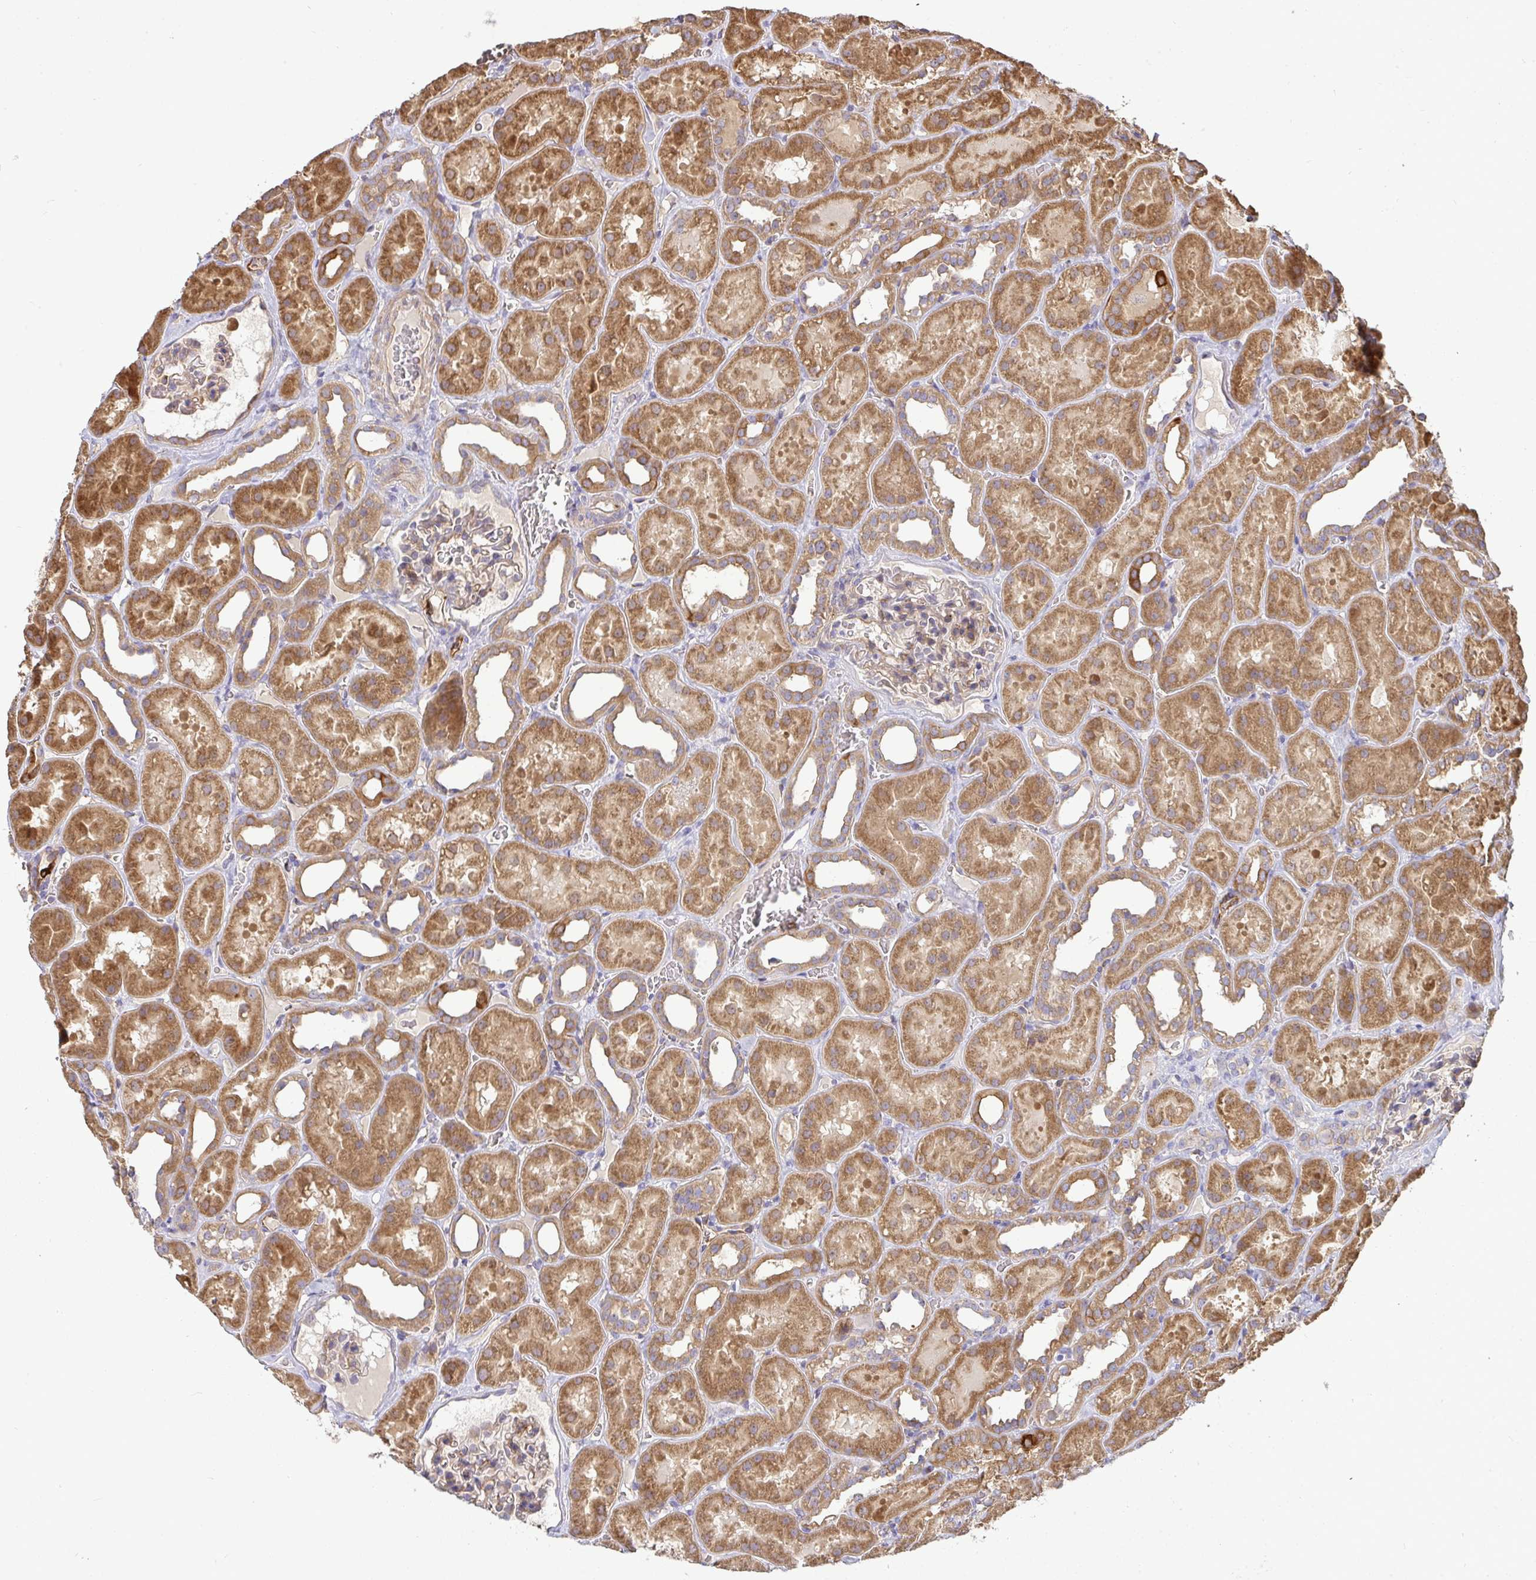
{"staining": {"intensity": "weak", "quantity": ">75%", "location": "cytoplasmic/membranous"}, "tissue": "kidney", "cell_type": "Cells in glomeruli", "image_type": "normal", "snomed": [{"axis": "morphology", "description": "Normal tissue, NOS"}, {"axis": "topography", "description": "Kidney"}], "caption": "A high-resolution image shows immunohistochemistry (IHC) staining of benign kidney, which reveals weak cytoplasmic/membranous positivity in approximately >75% of cells in glomeruli.", "gene": "B4GALT6", "patient": {"sex": "female", "age": 41}}